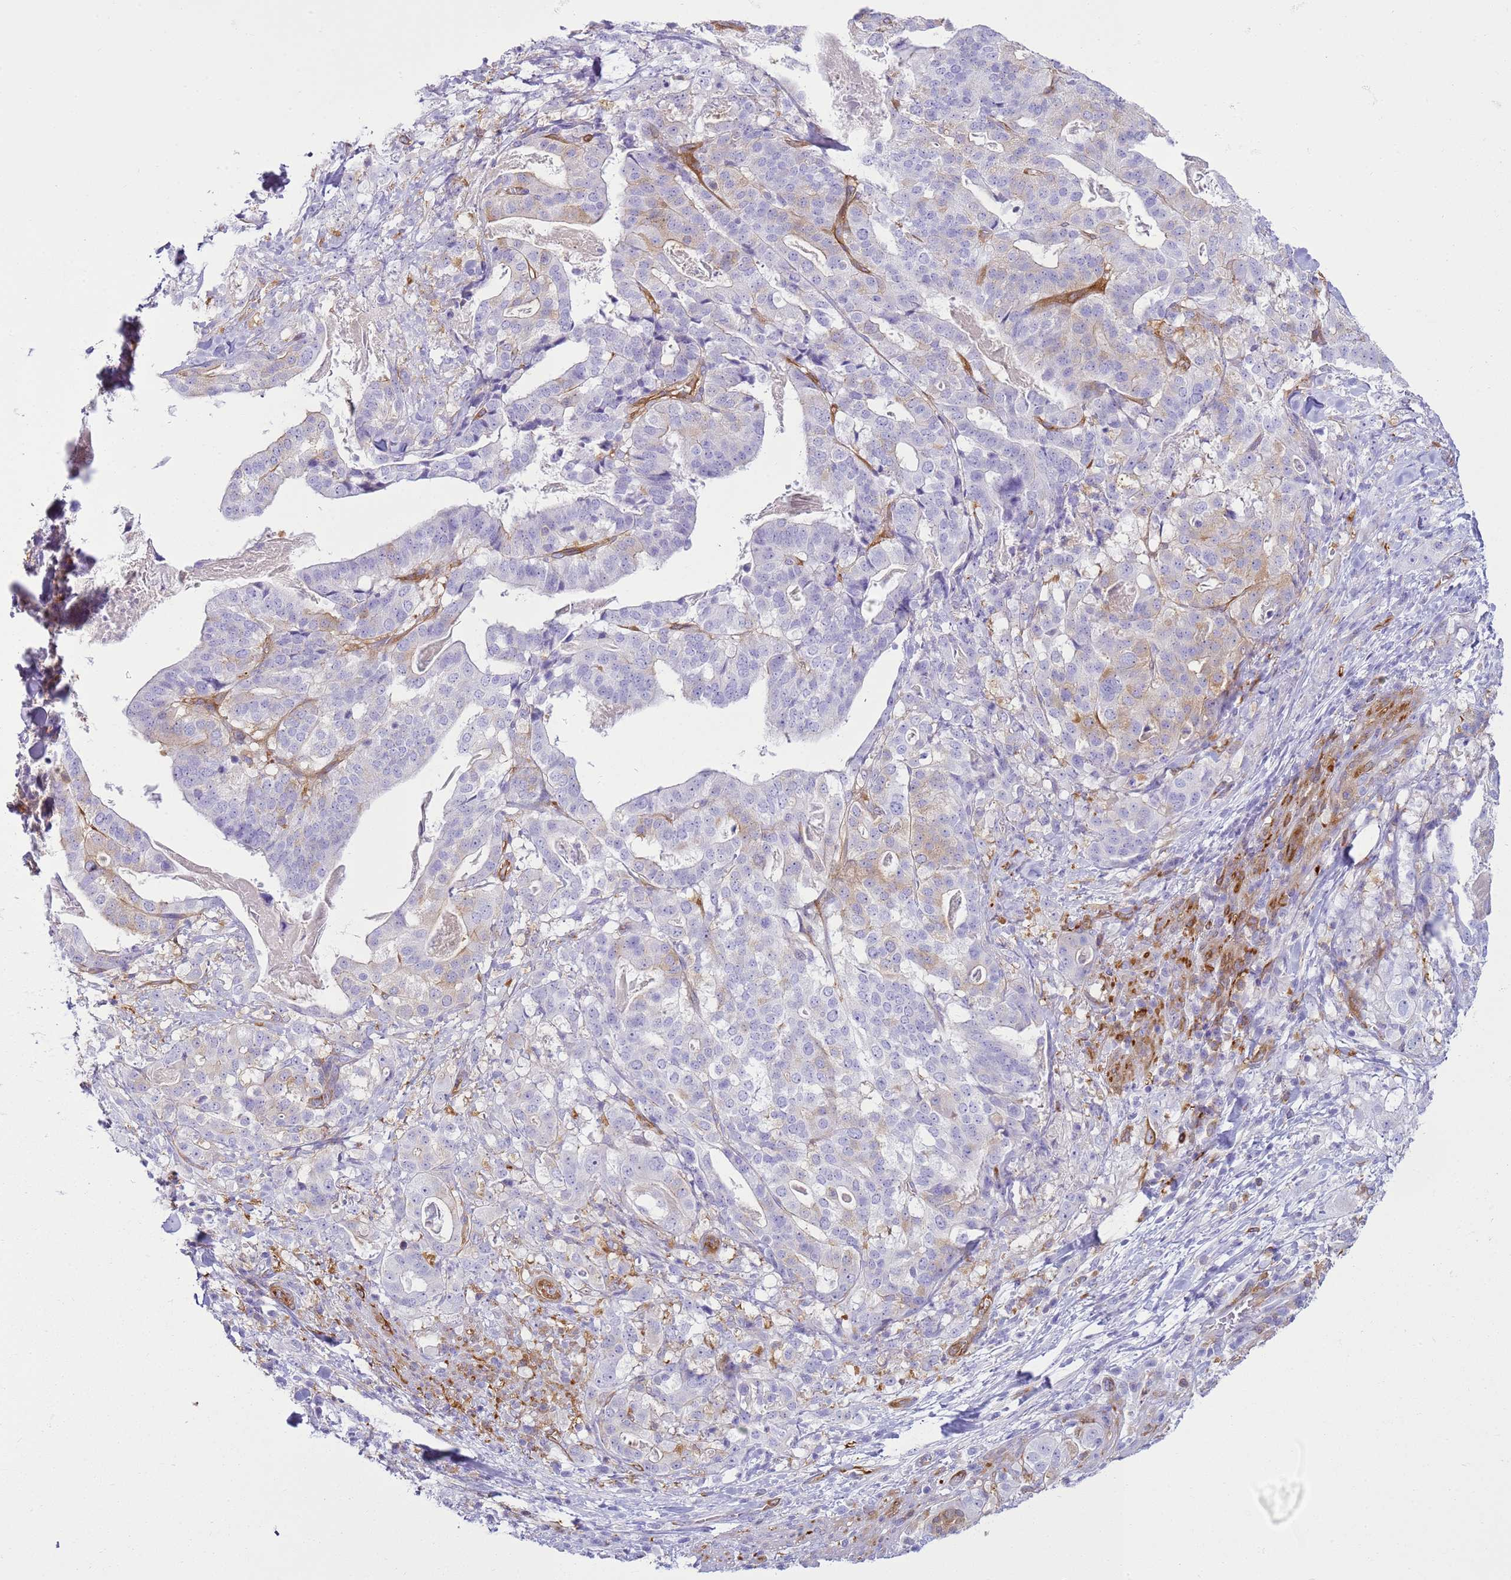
{"staining": {"intensity": "weak", "quantity": "<25%", "location": "cytoplasmic/membranous"}, "tissue": "stomach cancer", "cell_type": "Tumor cells", "image_type": "cancer", "snomed": [{"axis": "morphology", "description": "Adenocarcinoma, NOS"}, {"axis": "topography", "description": "Stomach"}], "caption": "Human stomach cancer stained for a protein using immunohistochemistry shows no positivity in tumor cells.", "gene": "SNX21", "patient": {"sex": "male", "age": 48}}